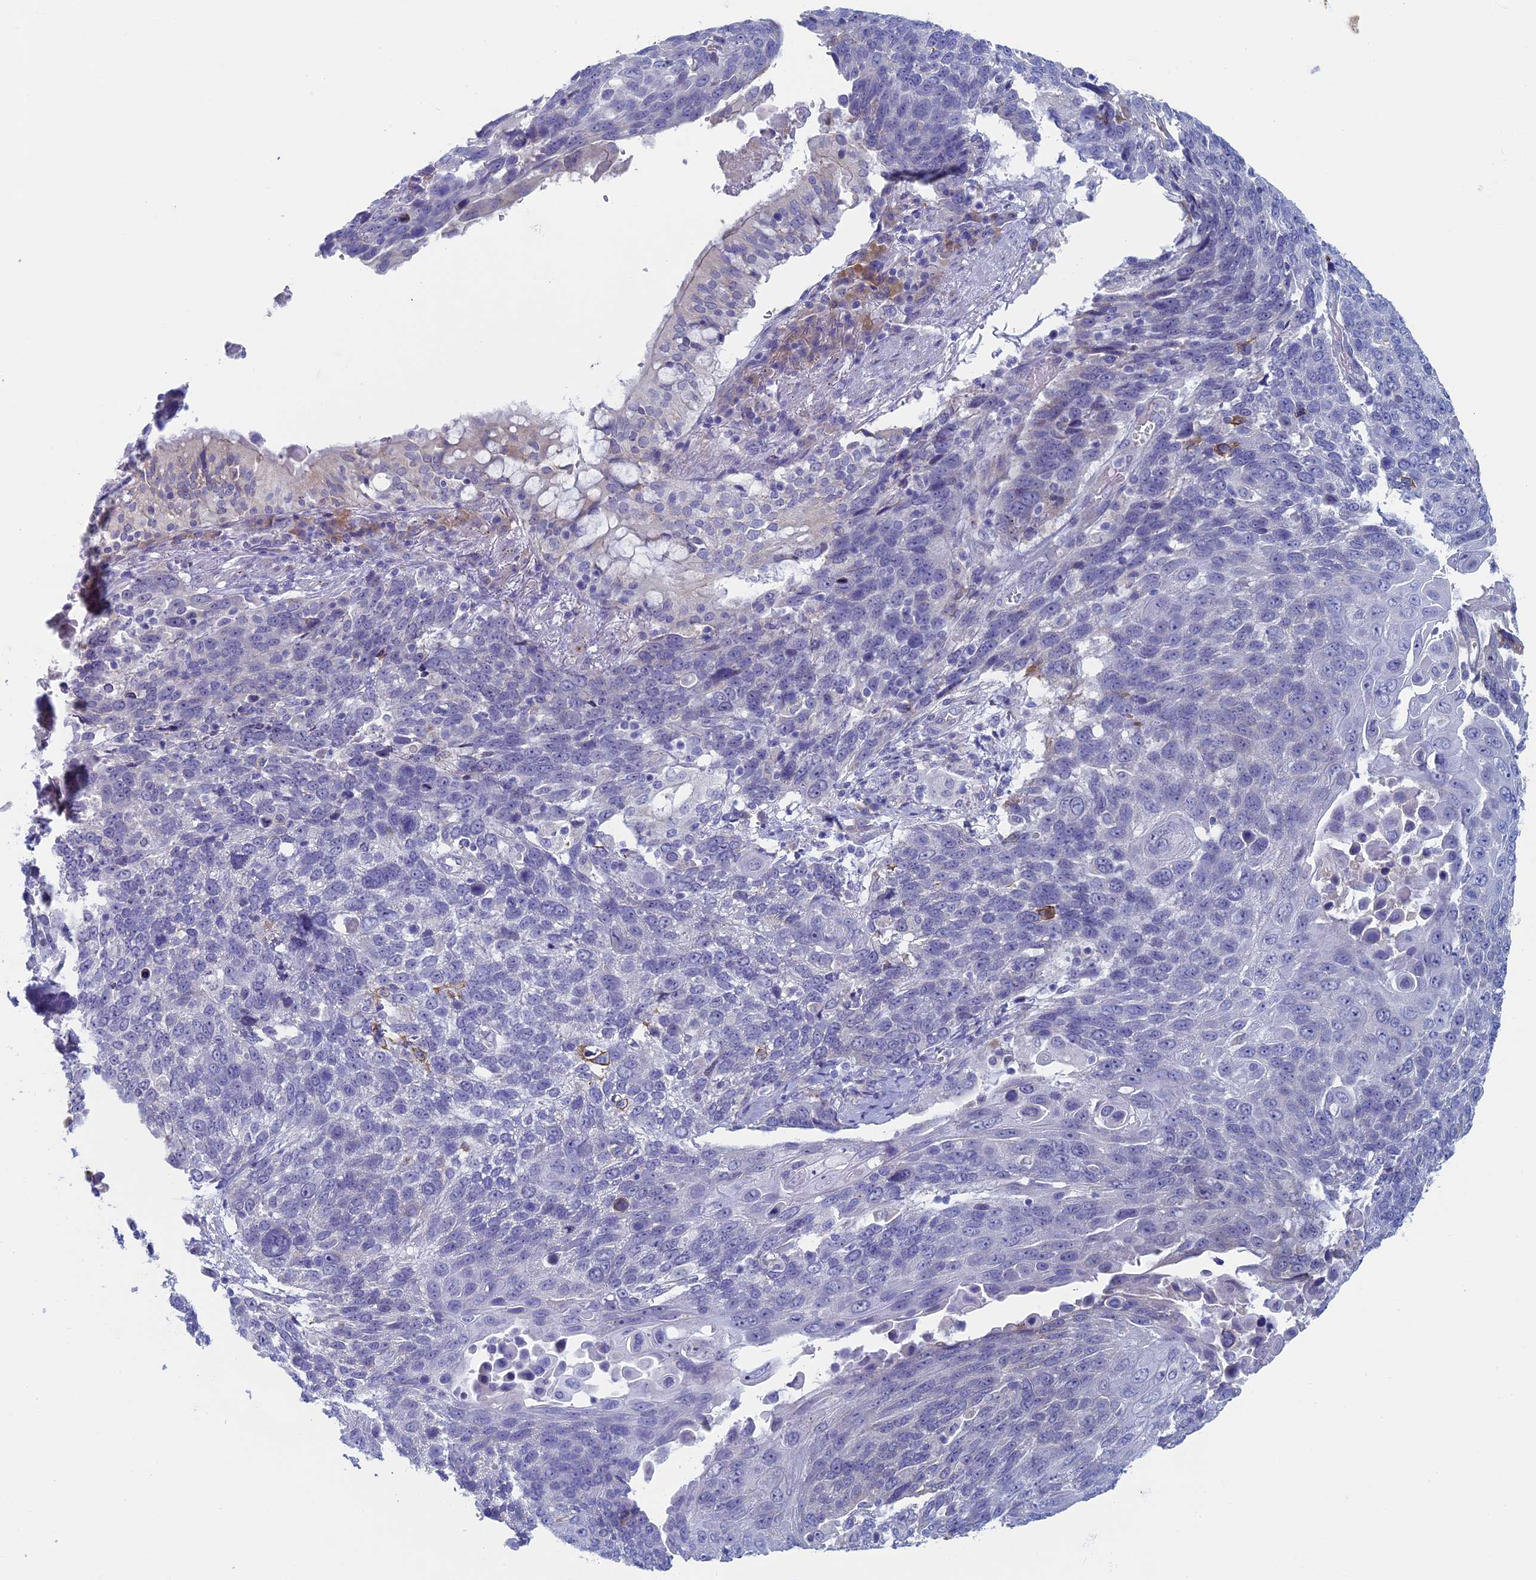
{"staining": {"intensity": "negative", "quantity": "none", "location": "none"}, "tissue": "lung cancer", "cell_type": "Tumor cells", "image_type": "cancer", "snomed": [{"axis": "morphology", "description": "Squamous cell carcinoma, NOS"}, {"axis": "topography", "description": "Lung"}], "caption": "This is an immunohistochemistry image of lung cancer. There is no expression in tumor cells.", "gene": "MAGEB6", "patient": {"sex": "male", "age": 66}}